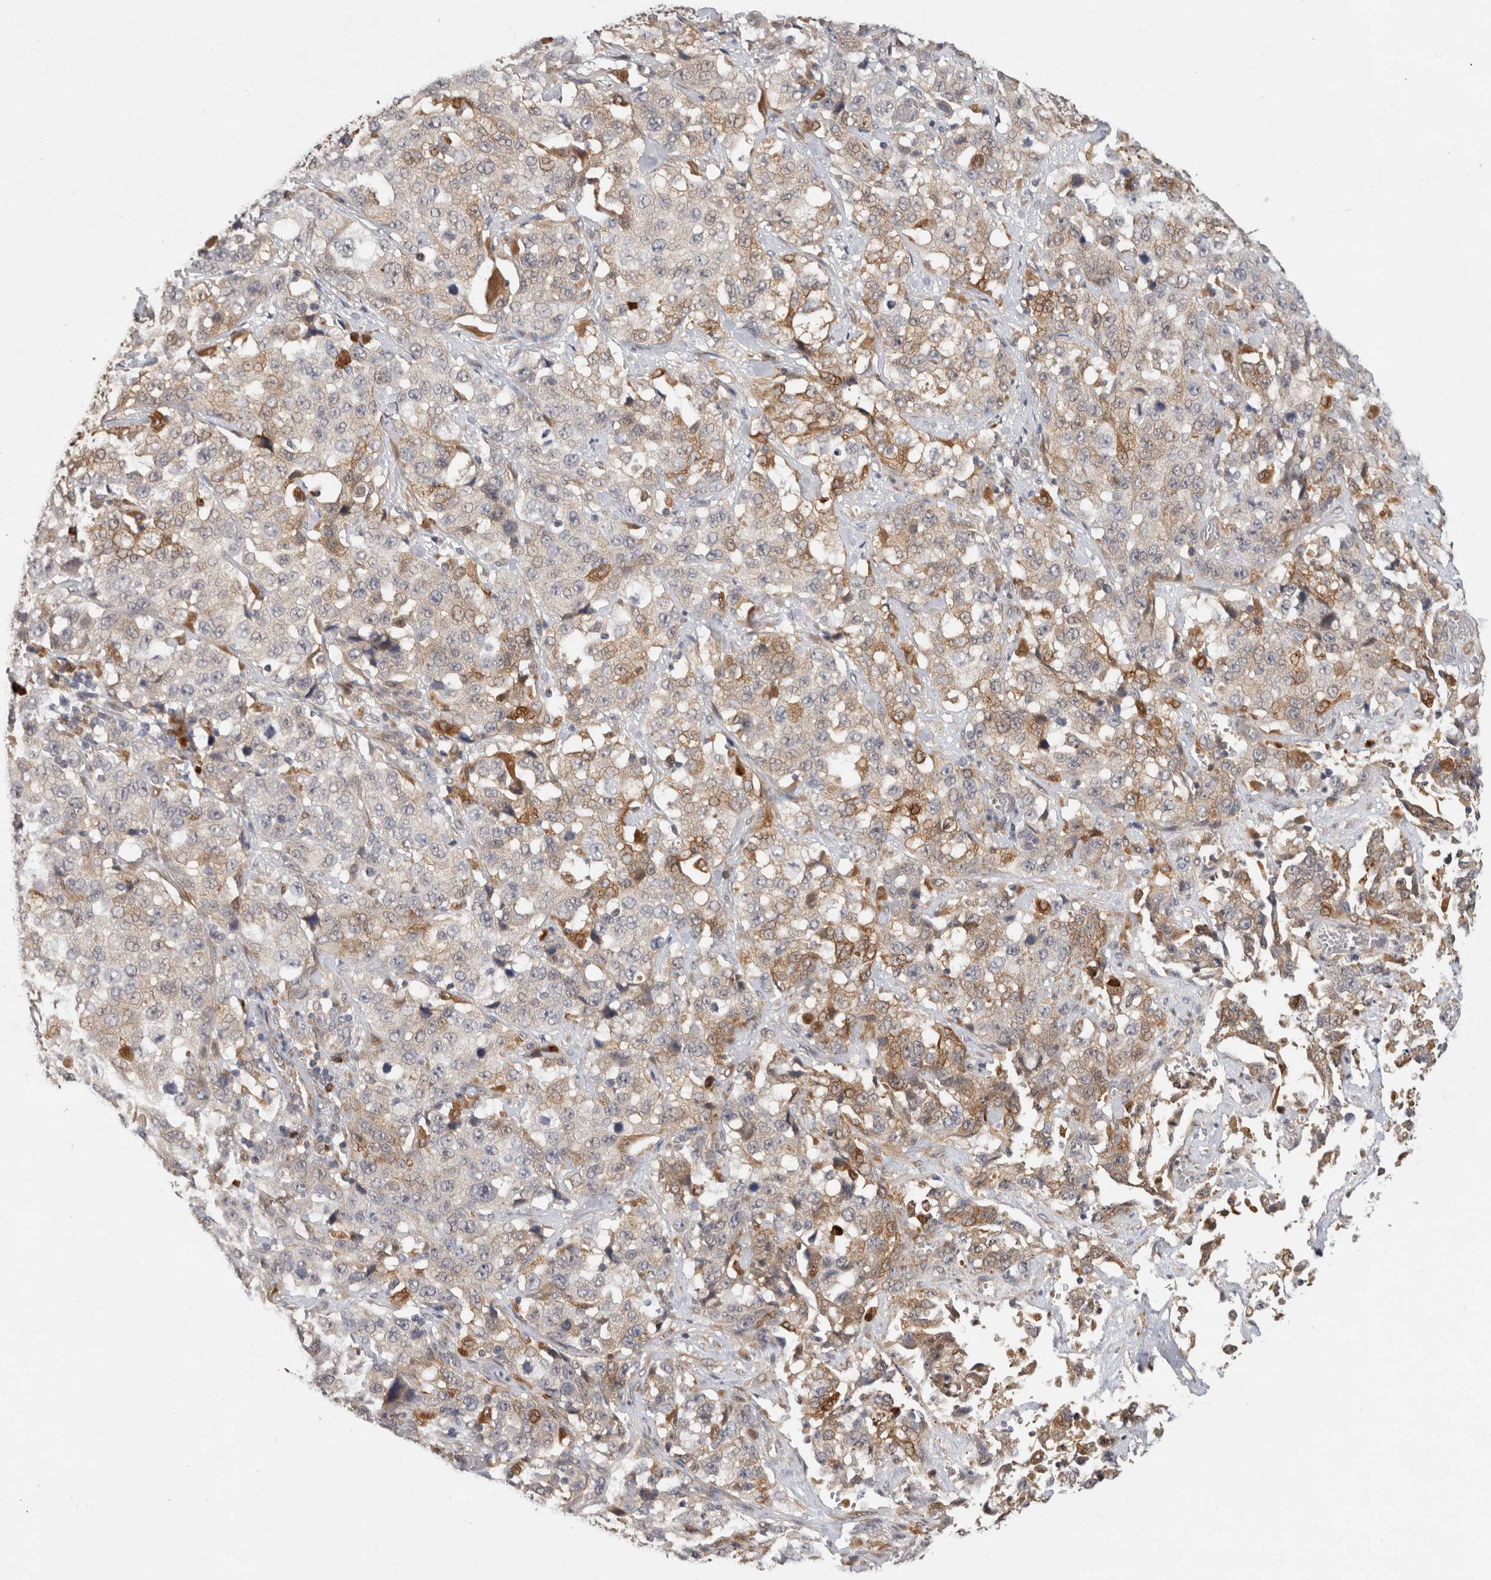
{"staining": {"intensity": "moderate", "quantity": "25%-75%", "location": "cytoplasmic/membranous"}, "tissue": "stomach cancer", "cell_type": "Tumor cells", "image_type": "cancer", "snomed": [{"axis": "morphology", "description": "Normal tissue, NOS"}, {"axis": "morphology", "description": "Adenocarcinoma, NOS"}, {"axis": "topography", "description": "Stomach"}], "caption": "The photomicrograph exhibits immunohistochemical staining of stomach cancer. There is moderate cytoplasmic/membranous staining is present in approximately 25%-75% of tumor cells. The staining was performed using DAB to visualize the protein expression in brown, while the nuclei were stained in blue with hematoxylin (Magnification: 20x).", "gene": "APOL2", "patient": {"sex": "male", "age": 48}}